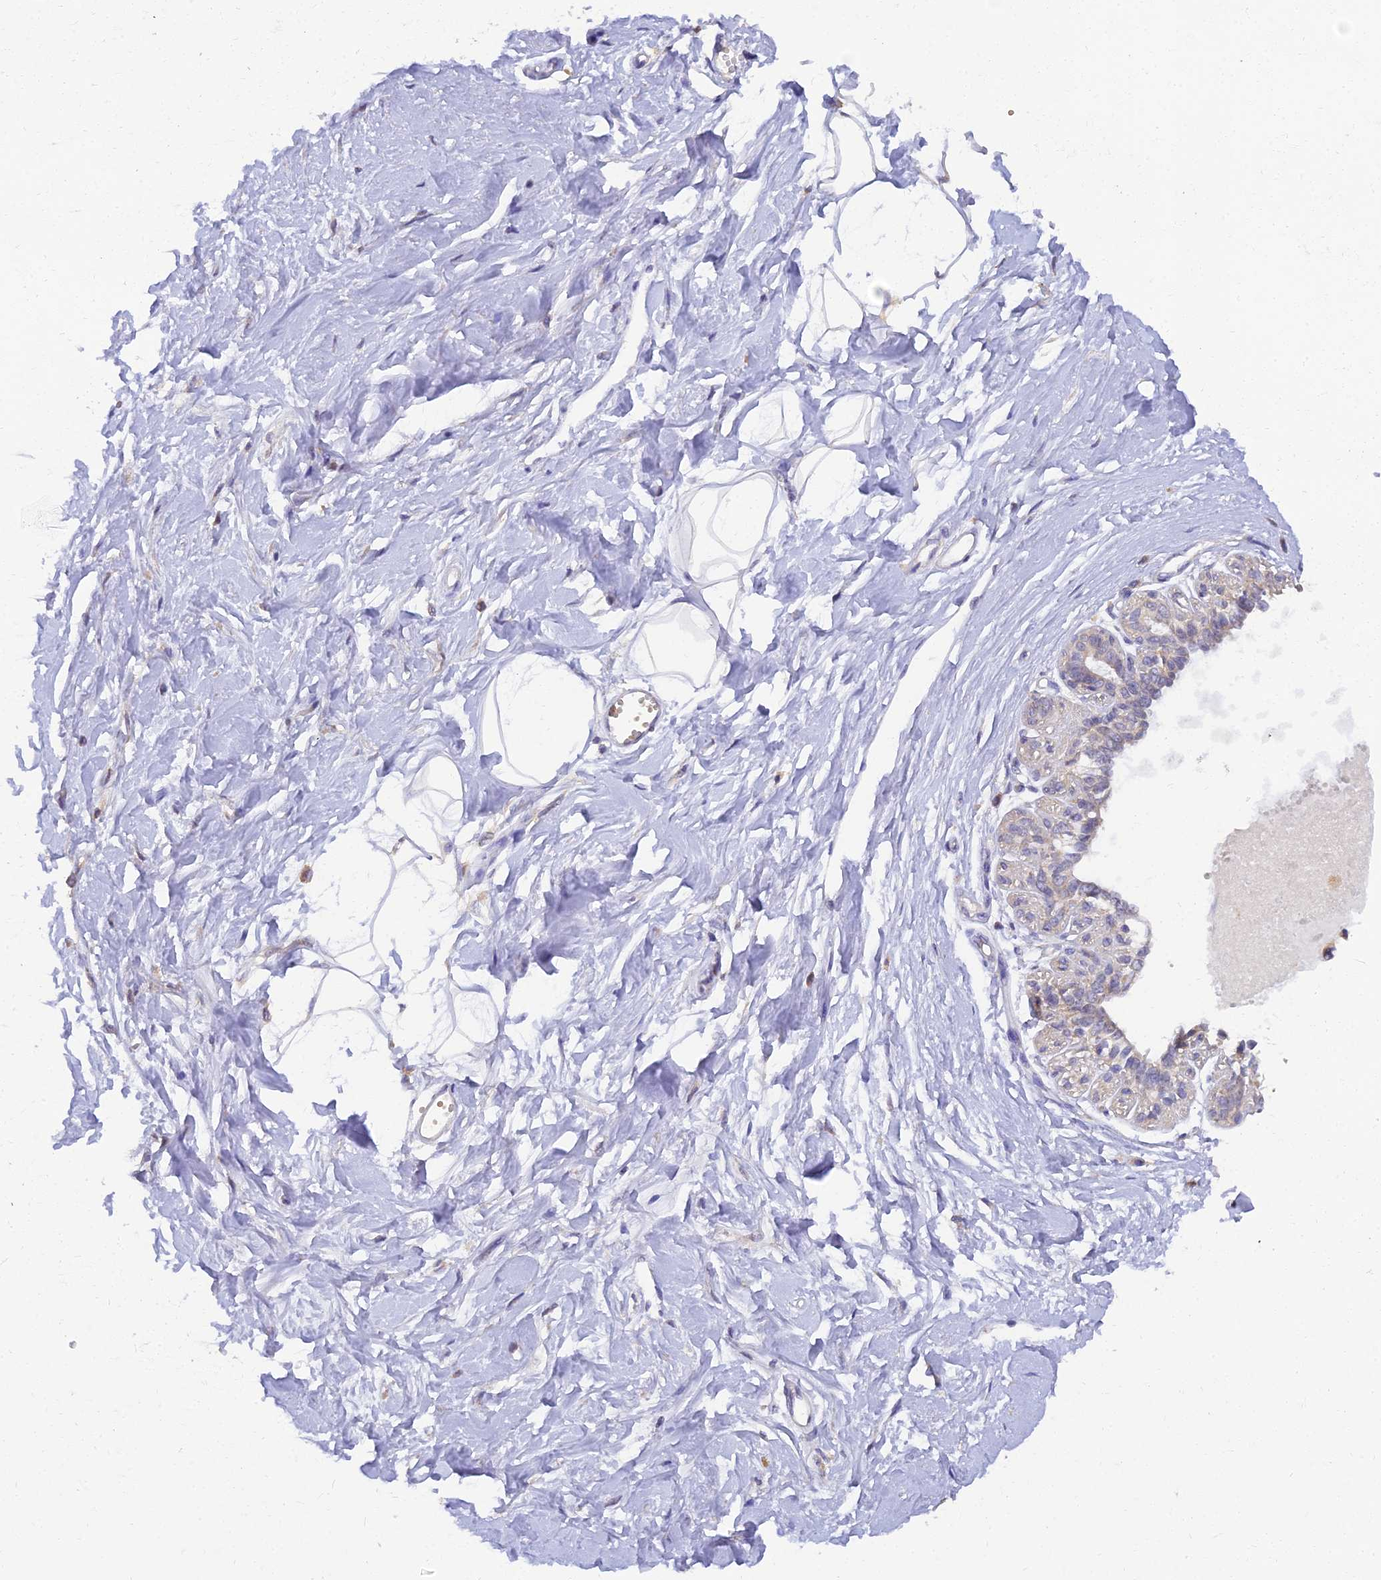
{"staining": {"intensity": "negative", "quantity": "none", "location": "none"}, "tissue": "breast", "cell_type": "Adipocytes", "image_type": "normal", "snomed": [{"axis": "morphology", "description": "Normal tissue, NOS"}, {"axis": "topography", "description": "Breast"}], "caption": "High magnification brightfield microscopy of normal breast stained with DAB (brown) and counterstained with hematoxylin (blue): adipocytes show no significant staining. The staining was performed using DAB to visualize the protein expression in brown, while the nuclei were stained in blue with hematoxylin (Magnification: 20x).", "gene": "ARL8A", "patient": {"sex": "female", "age": 45}}